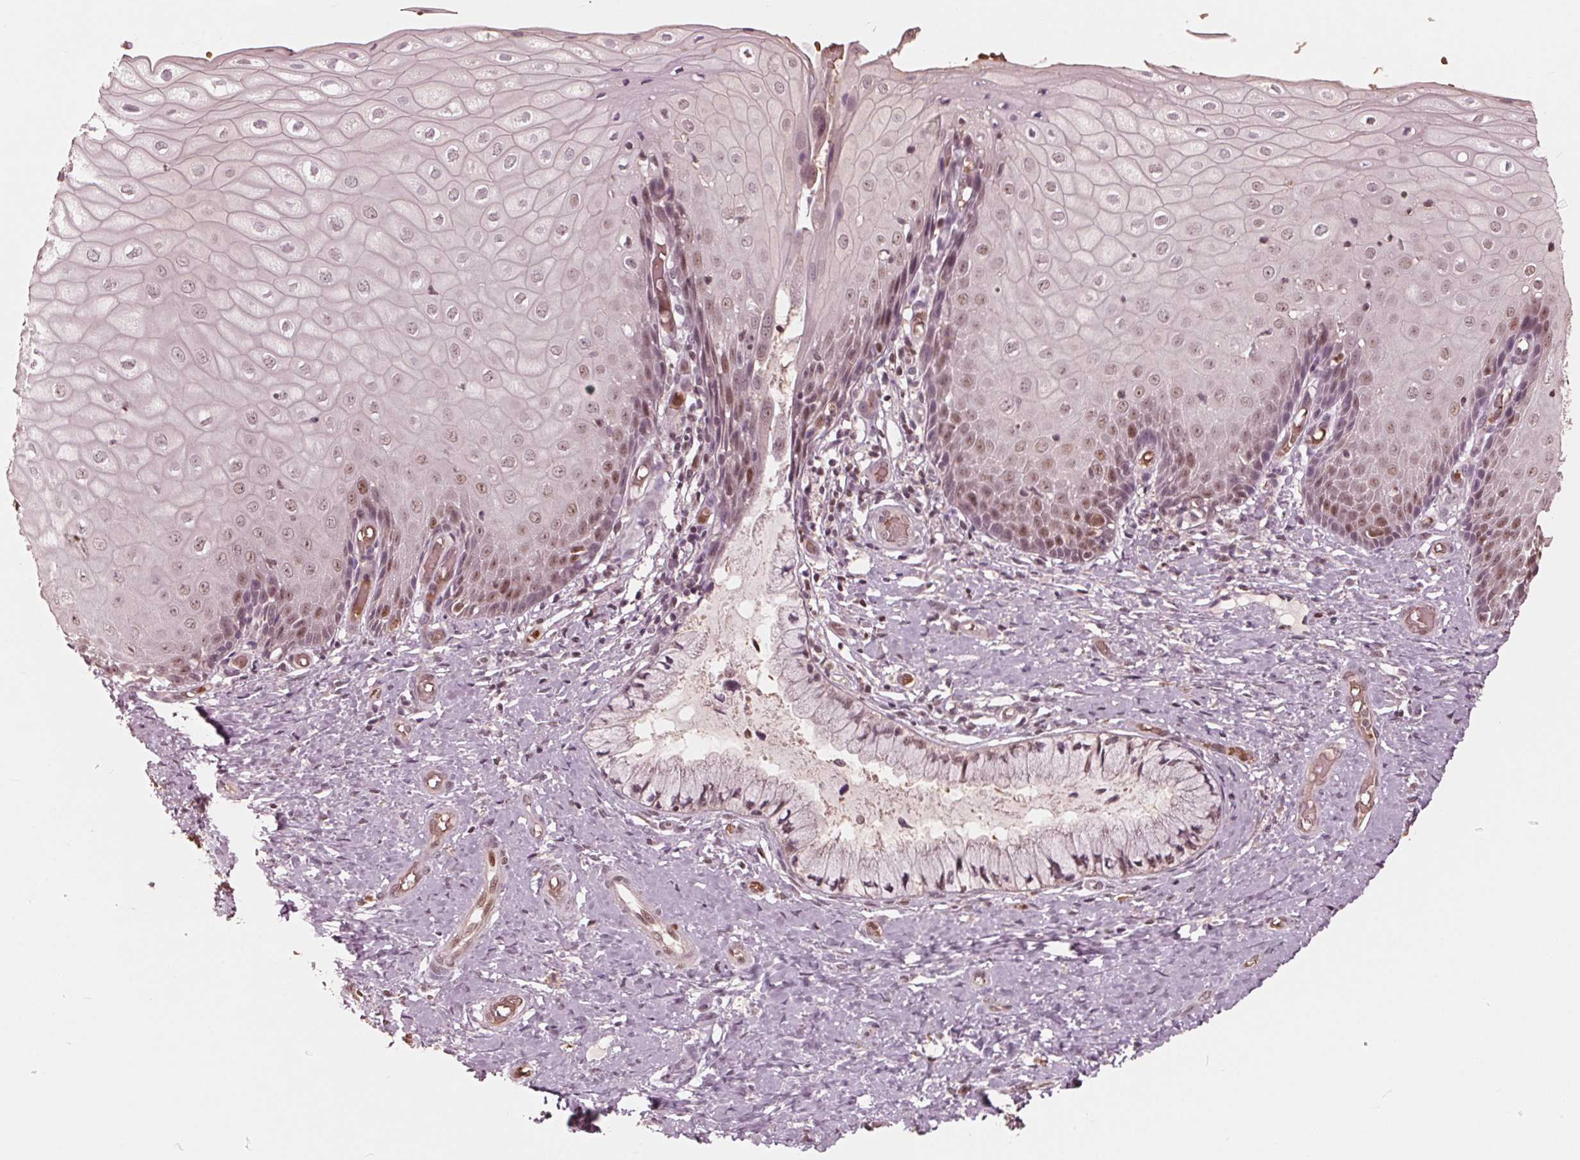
{"staining": {"intensity": "weak", "quantity": "25%-75%", "location": "nuclear"}, "tissue": "cervix", "cell_type": "Glandular cells", "image_type": "normal", "snomed": [{"axis": "morphology", "description": "Normal tissue, NOS"}, {"axis": "topography", "description": "Cervix"}], "caption": "IHC (DAB) staining of benign cervix exhibits weak nuclear protein positivity in approximately 25%-75% of glandular cells. (Brightfield microscopy of DAB IHC at high magnification).", "gene": "HIRIP3", "patient": {"sex": "female", "age": 37}}